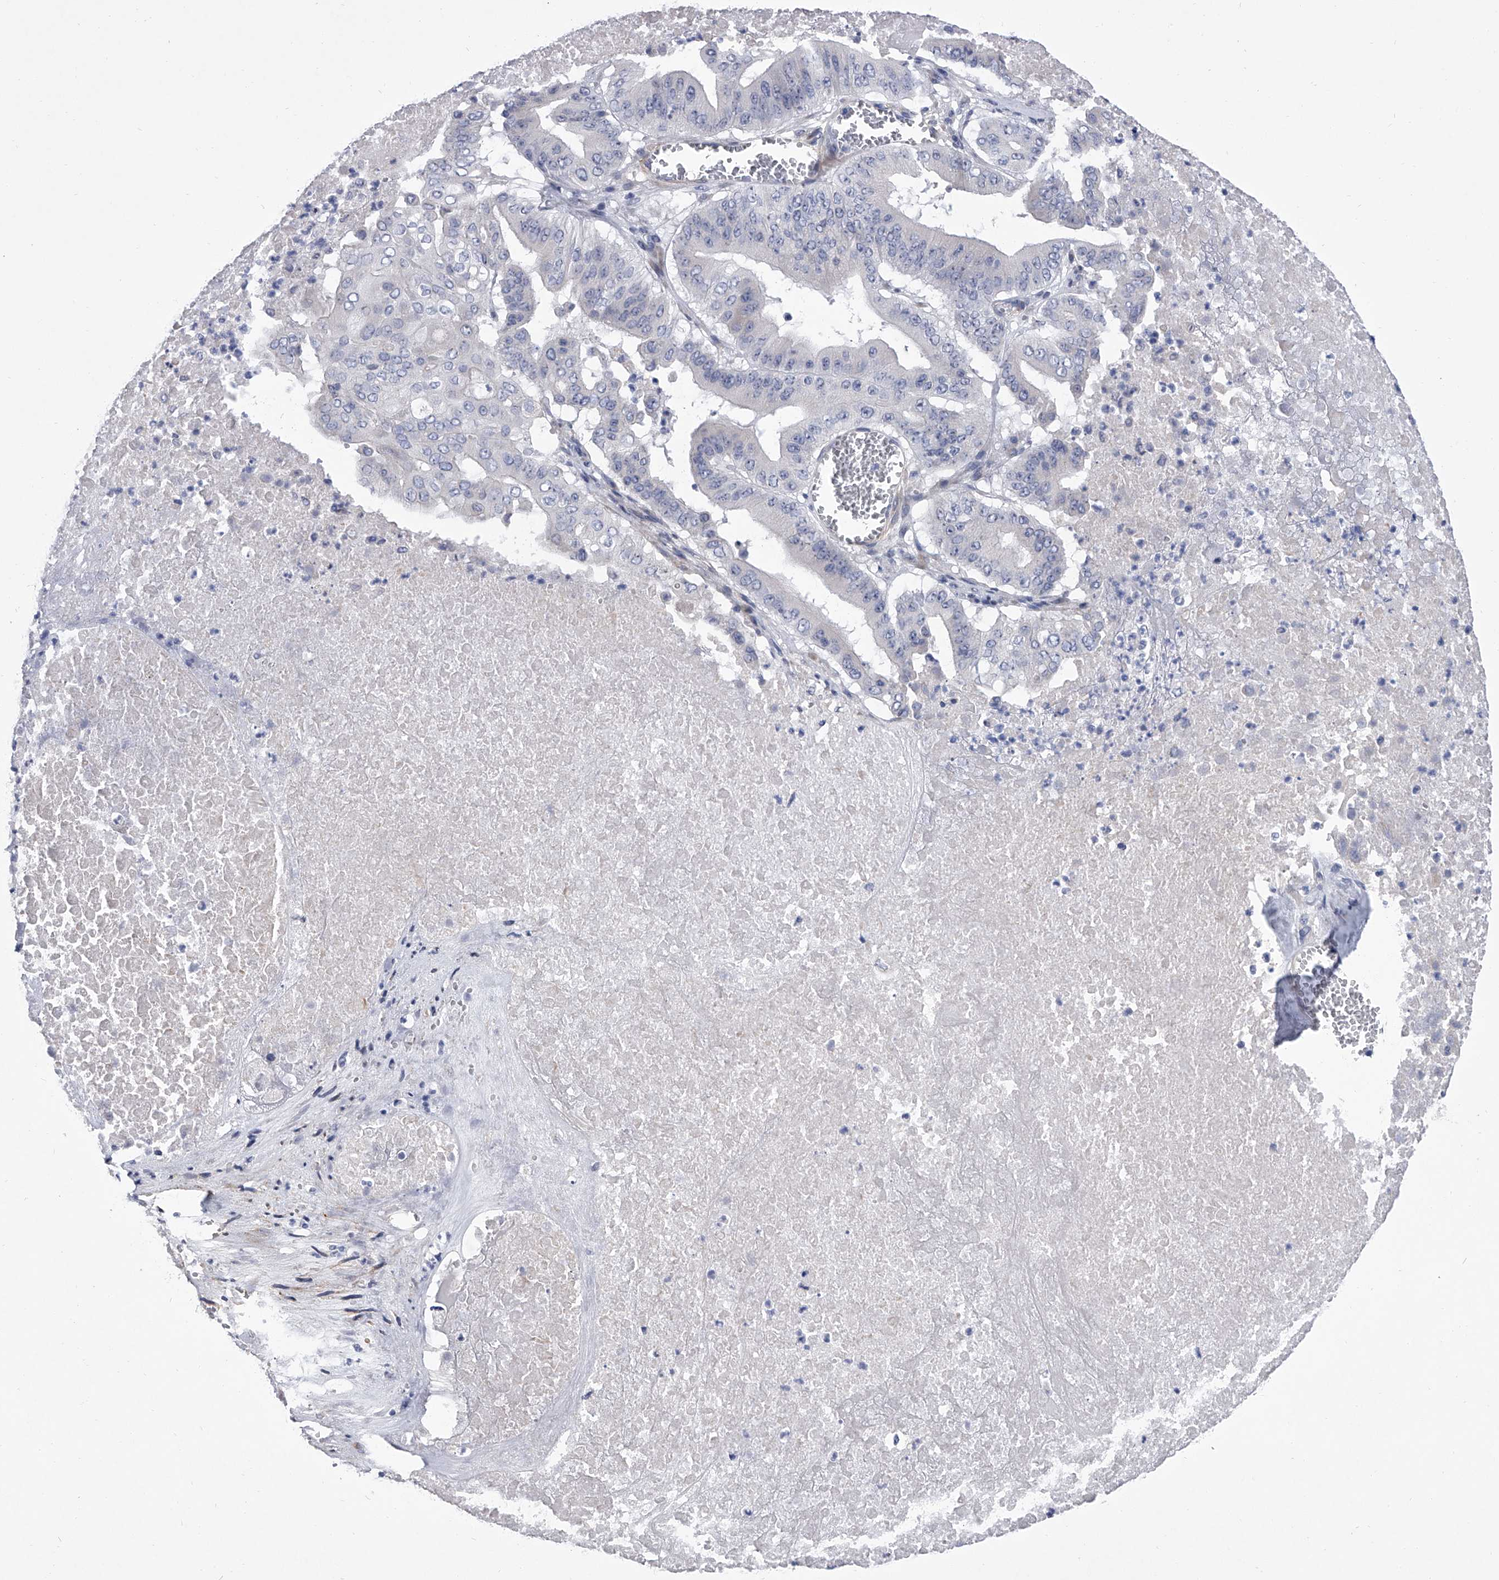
{"staining": {"intensity": "negative", "quantity": "none", "location": "none"}, "tissue": "pancreatic cancer", "cell_type": "Tumor cells", "image_type": "cancer", "snomed": [{"axis": "morphology", "description": "Adenocarcinoma, NOS"}, {"axis": "topography", "description": "Pancreas"}], "caption": "High power microscopy micrograph of an immunohistochemistry (IHC) histopathology image of adenocarcinoma (pancreatic), revealing no significant staining in tumor cells.", "gene": "ALG14", "patient": {"sex": "female", "age": 77}}